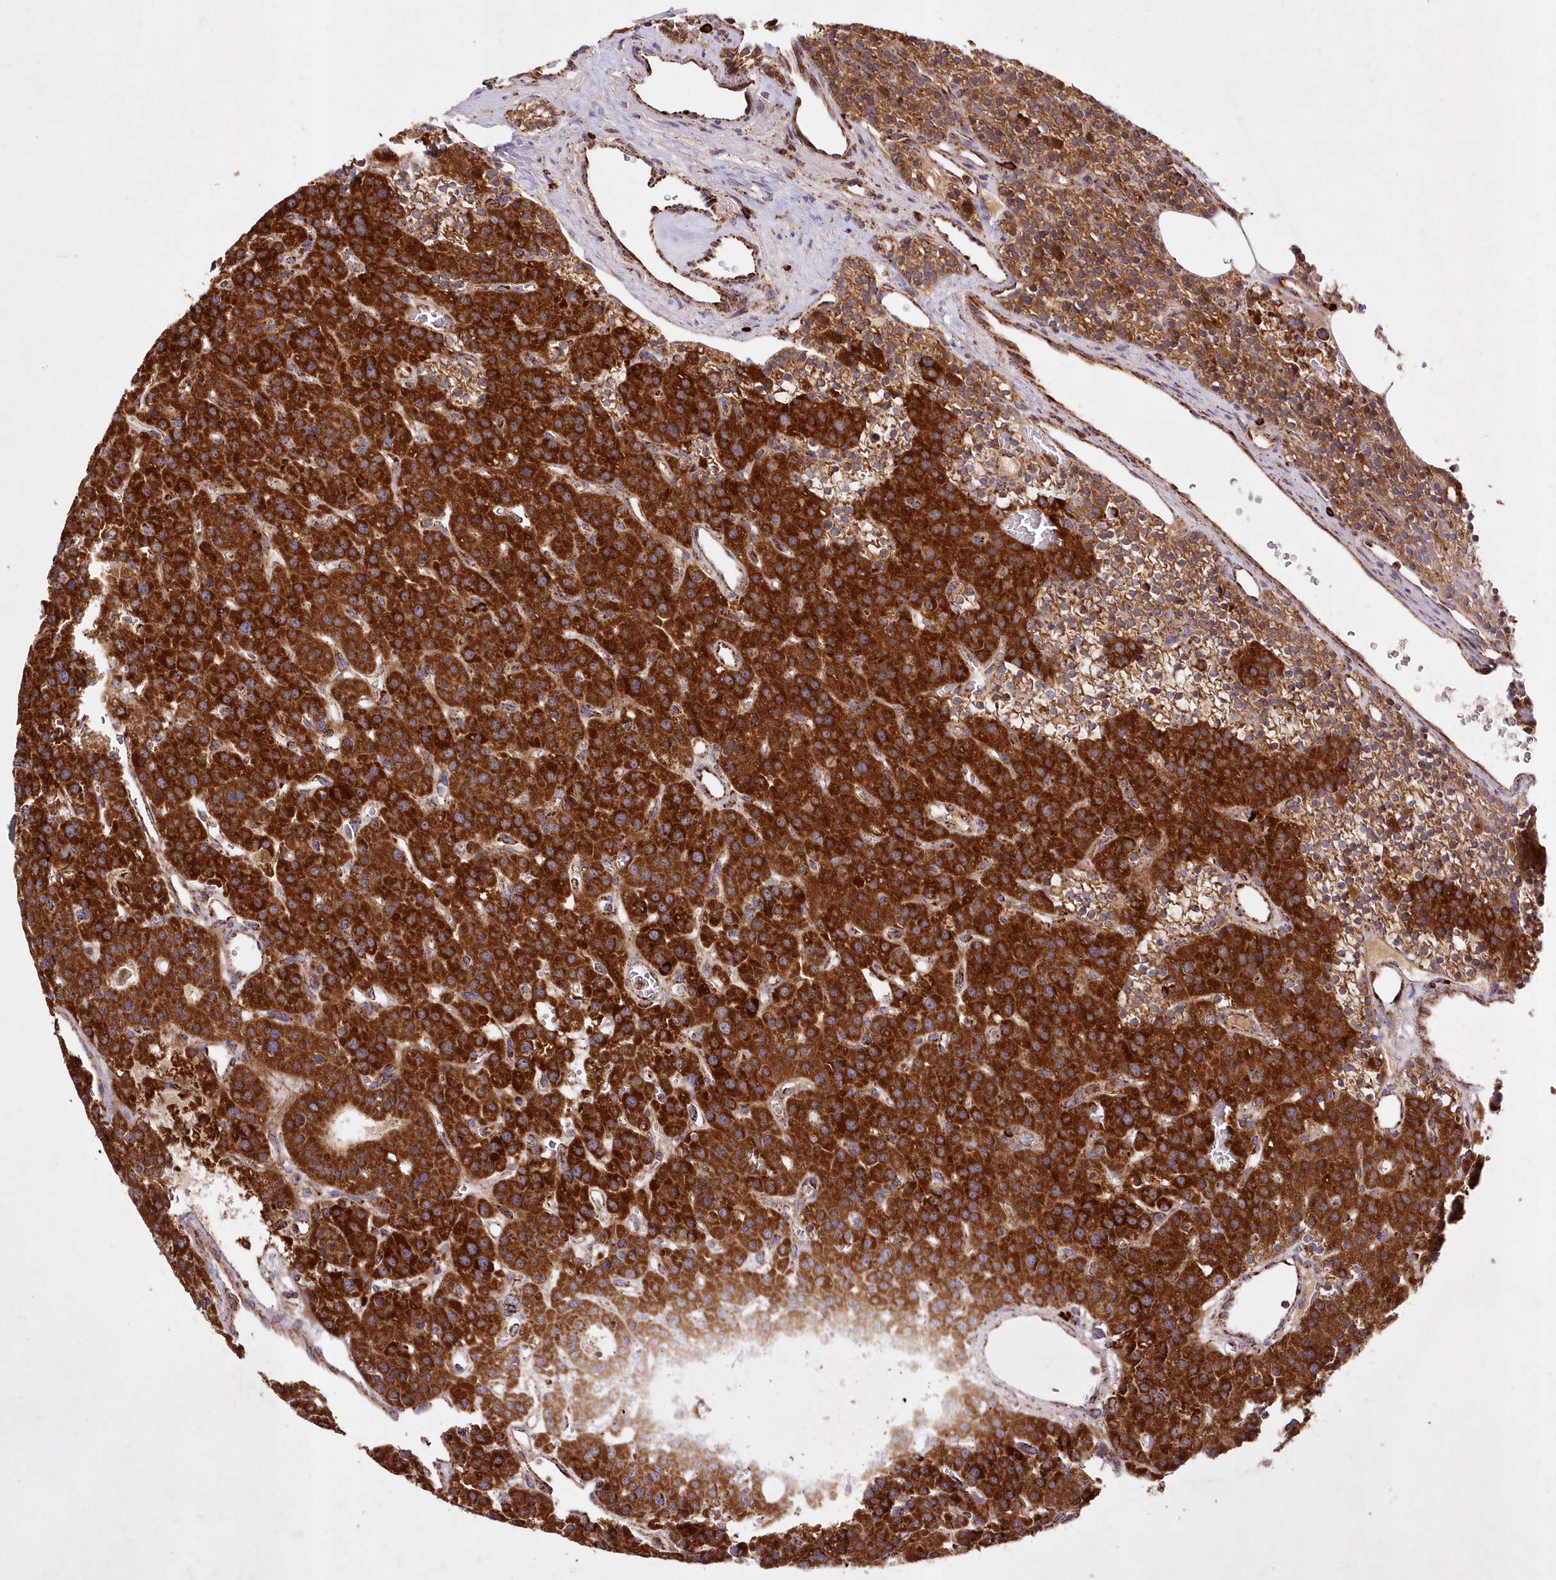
{"staining": {"intensity": "strong", "quantity": ">75%", "location": "cytoplasmic/membranous"}, "tissue": "parathyroid gland", "cell_type": "Glandular cells", "image_type": "normal", "snomed": [{"axis": "morphology", "description": "Normal tissue, NOS"}, {"axis": "morphology", "description": "Adenoma, NOS"}, {"axis": "topography", "description": "Parathyroid gland"}], "caption": "Immunohistochemistry (IHC) of normal human parathyroid gland demonstrates high levels of strong cytoplasmic/membranous expression in approximately >75% of glandular cells. (DAB = brown stain, brightfield microscopy at high magnification).", "gene": "ASNSD1", "patient": {"sex": "female", "age": 81}}